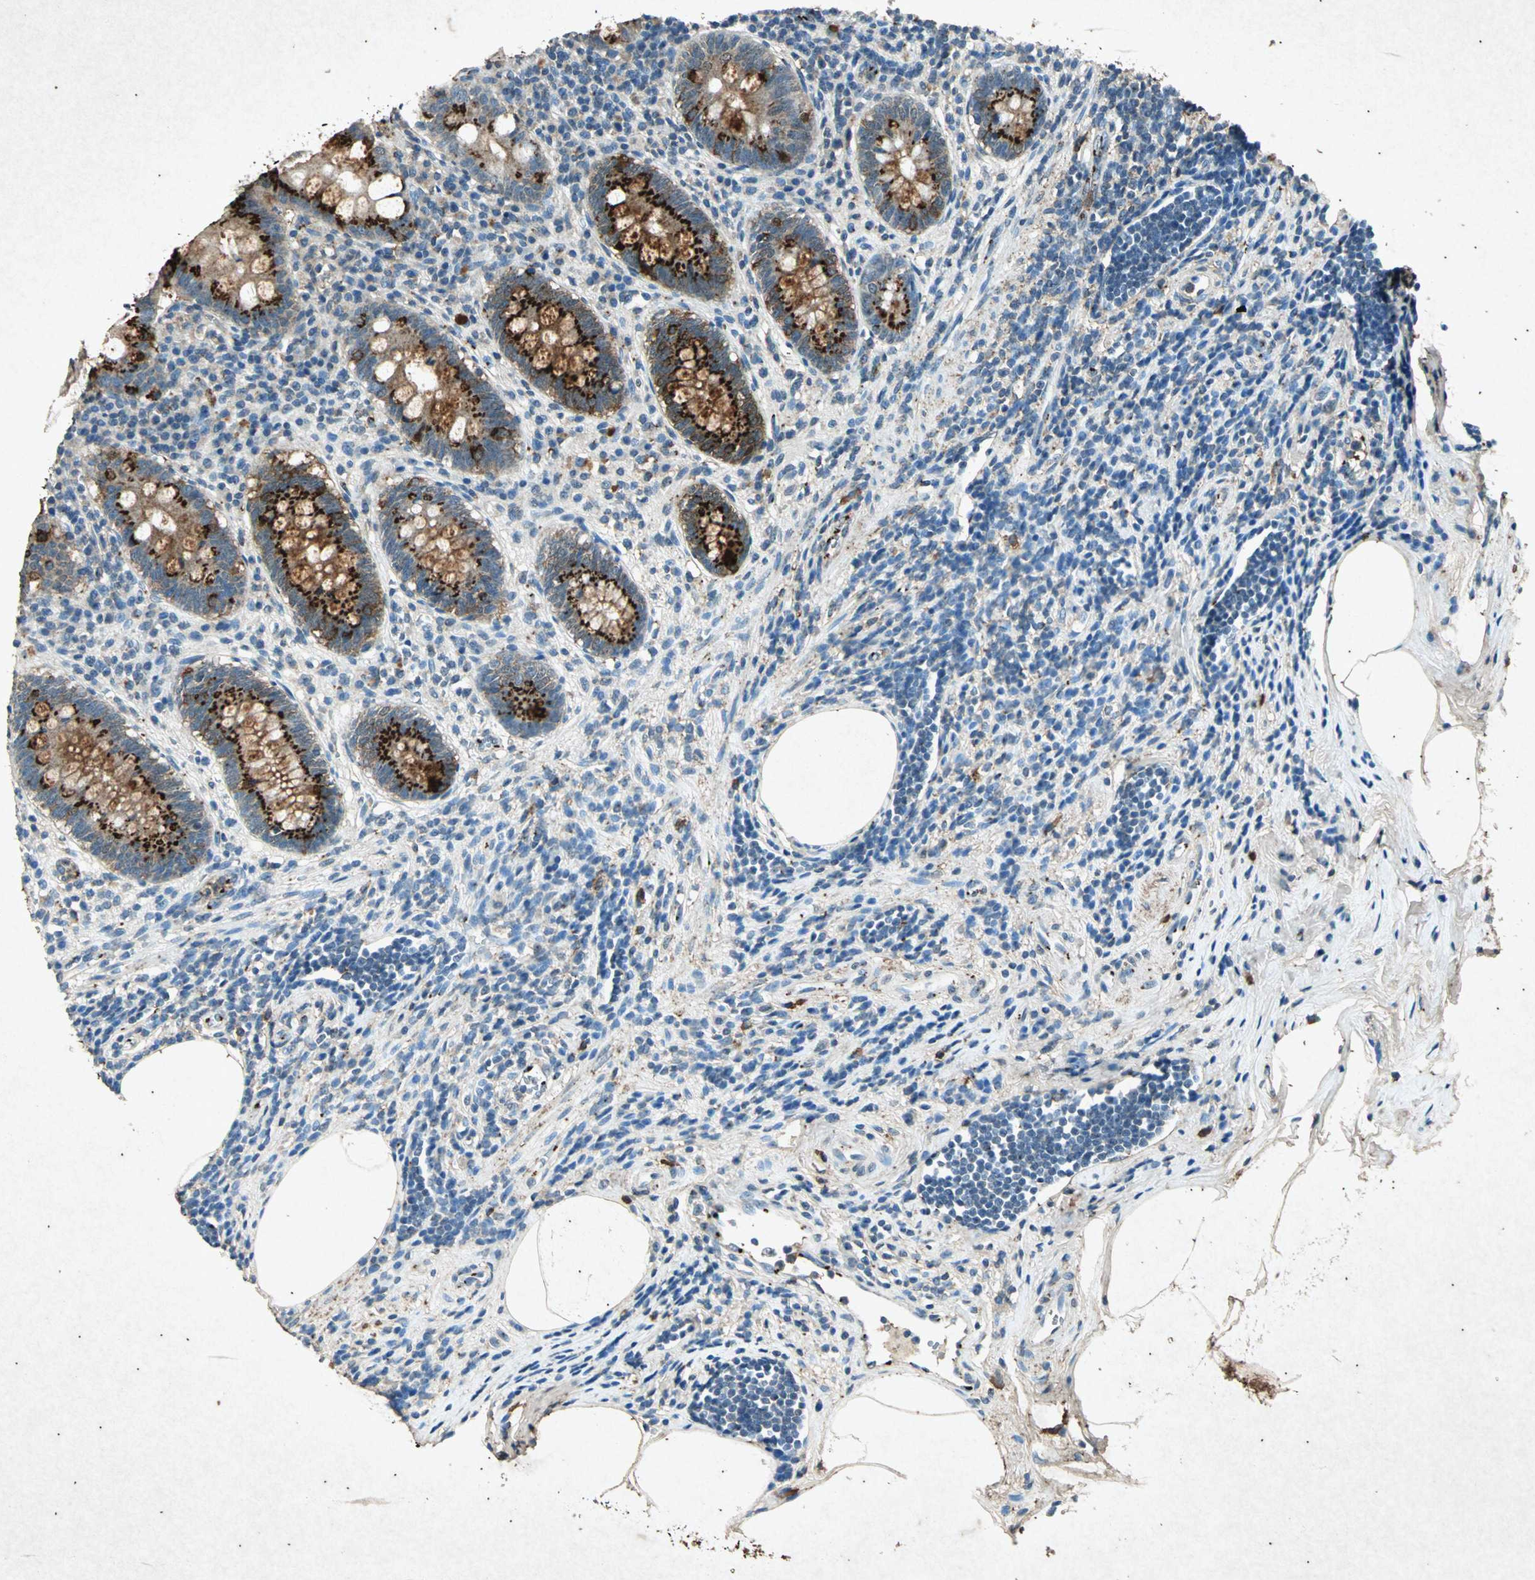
{"staining": {"intensity": "strong", "quantity": "25%-75%", "location": "cytoplasmic/membranous"}, "tissue": "appendix", "cell_type": "Glandular cells", "image_type": "normal", "snomed": [{"axis": "morphology", "description": "Normal tissue, NOS"}, {"axis": "topography", "description": "Appendix"}], "caption": "Immunohistochemistry (IHC) (DAB) staining of normal human appendix exhibits strong cytoplasmic/membranous protein staining in about 25%-75% of glandular cells. (DAB (3,3'-diaminobenzidine) IHC with brightfield microscopy, high magnification).", "gene": "PSEN1", "patient": {"sex": "female", "age": 50}}